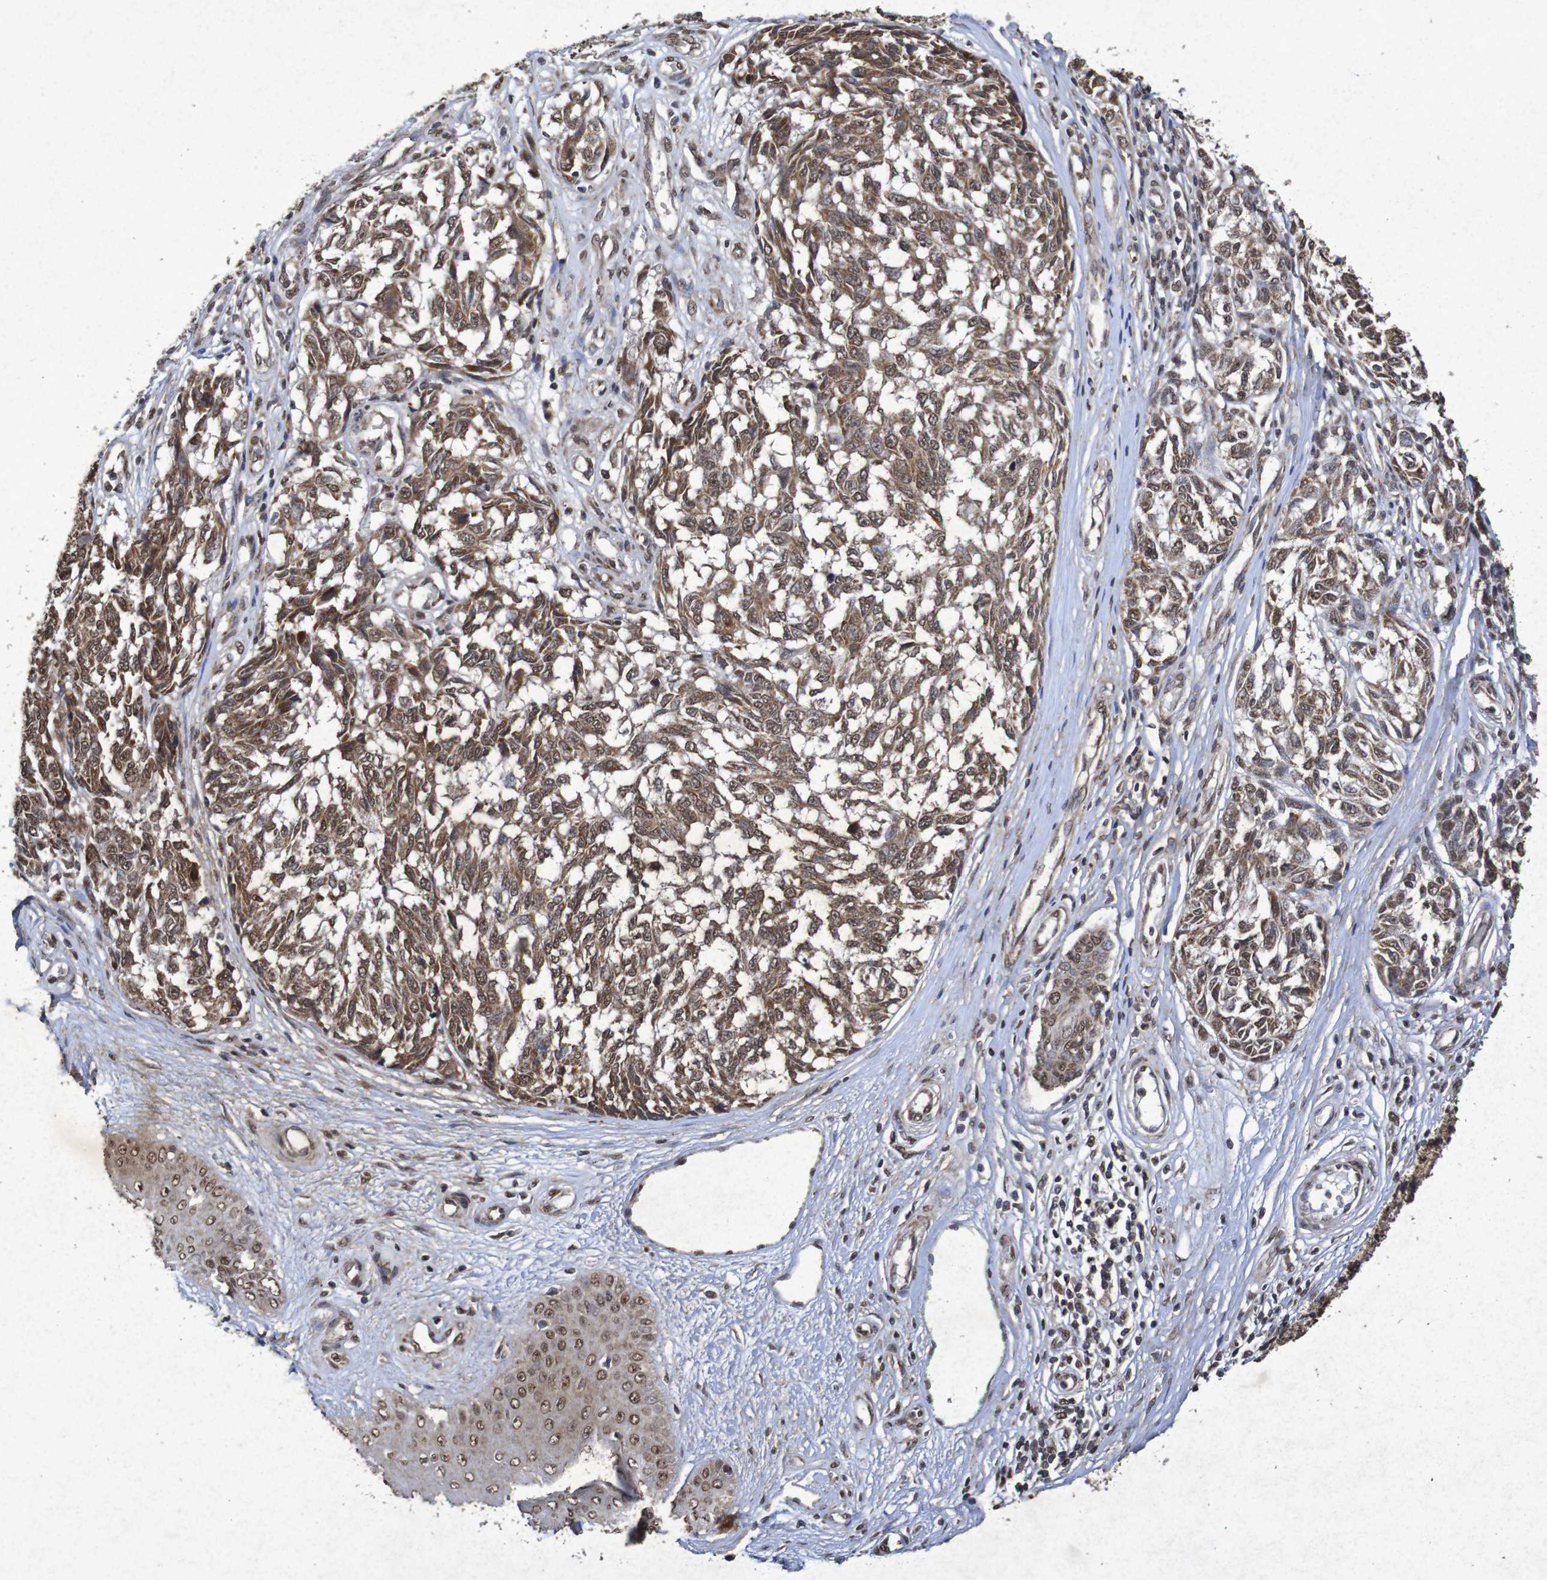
{"staining": {"intensity": "moderate", "quantity": ">75%", "location": "cytoplasmic/membranous,nuclear"}, "tissue": "melanoma", "cell_type": "Tumor cells", "image_type": "cancer", "snomed": [{"axis": "morphology", "description": "Malignant melanoma, NOS"}, {"axis": "topography", "description": "Skin"}], "caption": "The immunohistochemical stain highlights moderate cytoplasmic/membranous and nuclear expression in tumor cells of malignant melanoma tissue.", "gene": "GUCY1A2", "patient": {"sex": "female", "age": 64}}